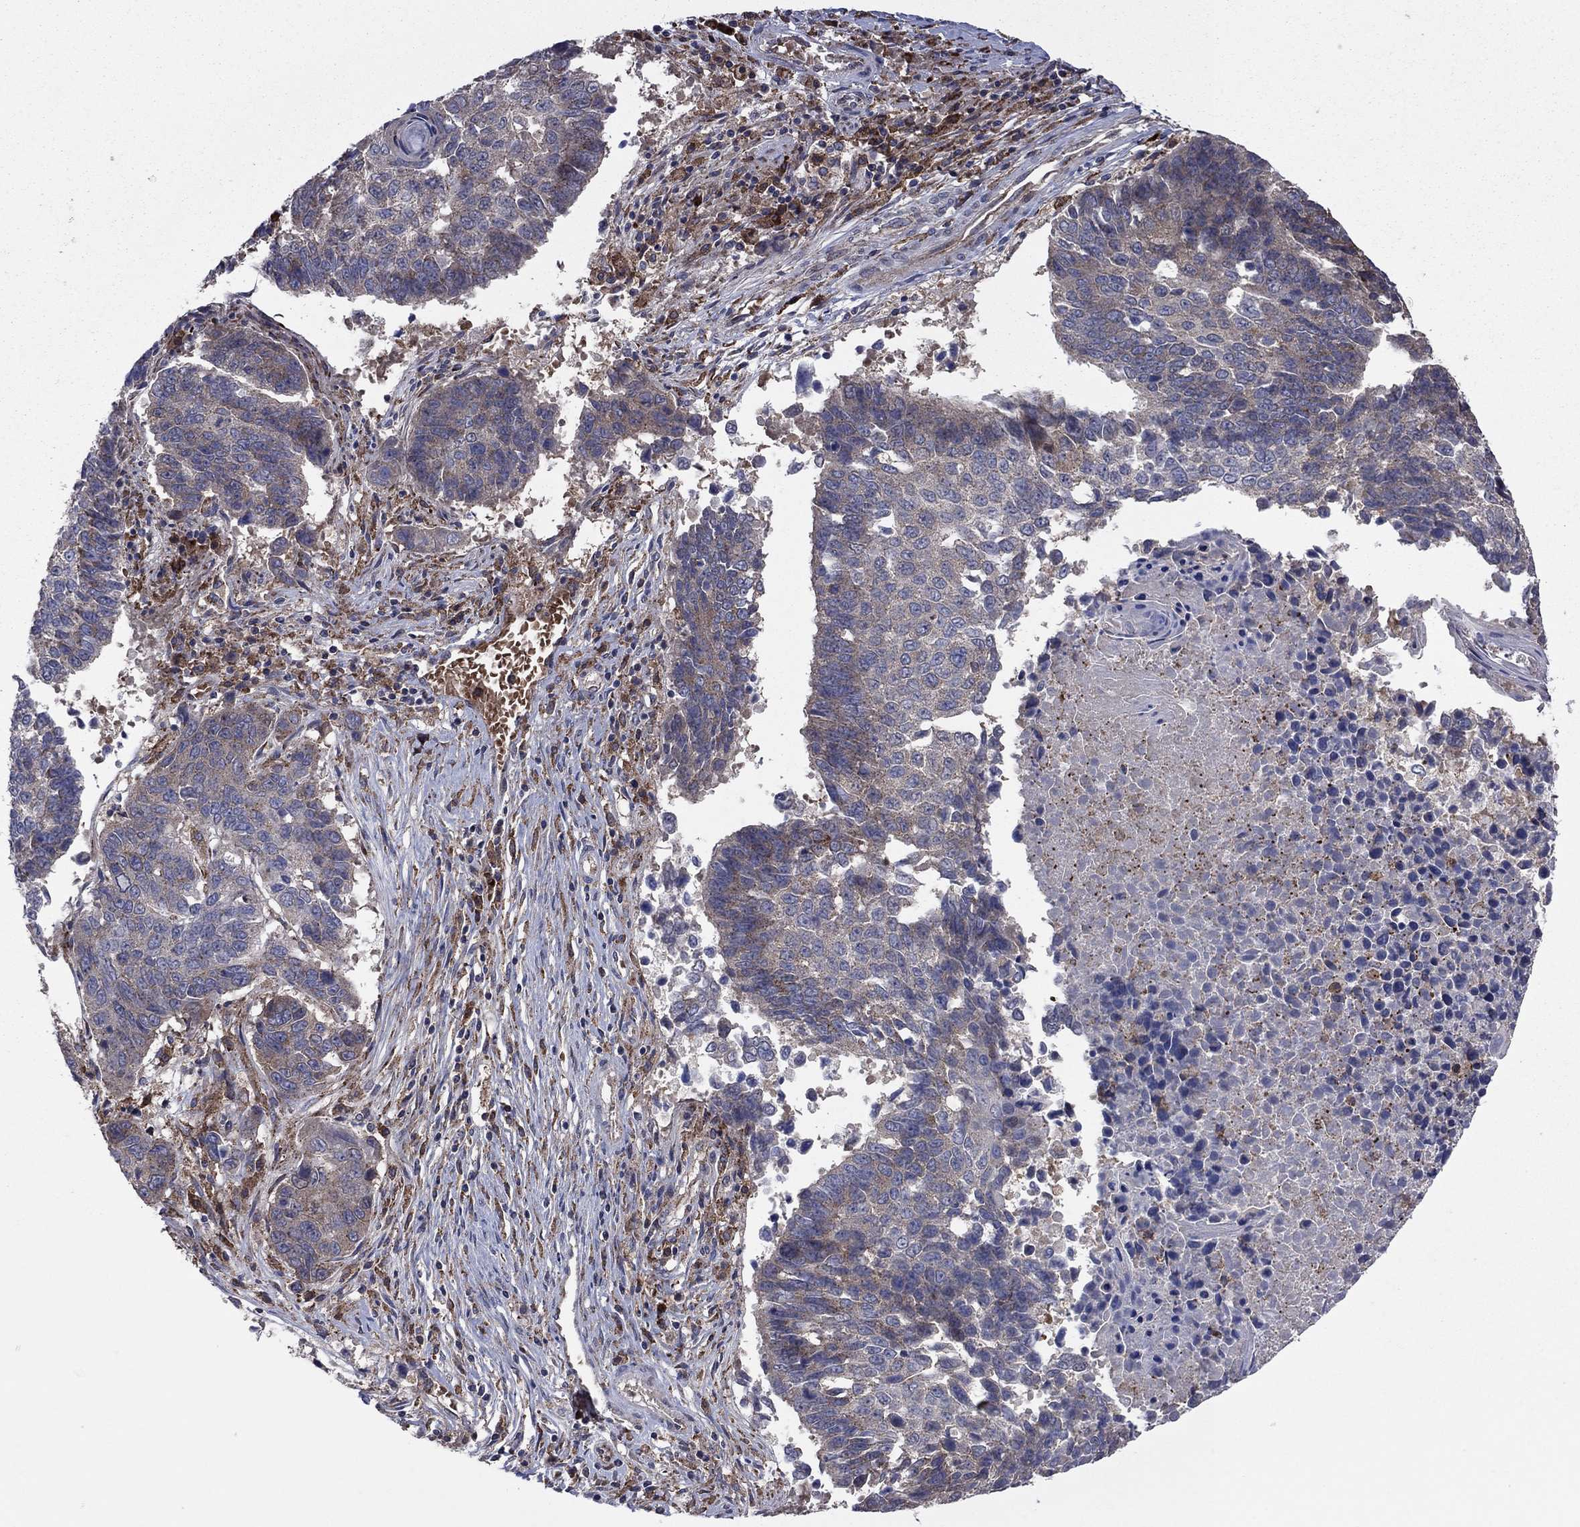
{"staining": {"intensity": "moderate", "quantity": "<25%", "location": "cytoplasmic/membranous"}, "tissue": "lung cancer", "cell_type": "Tumor cells", "image_type": "cancer", "snomed": [{"axis": "morphology", "description": "Squamous cell carcinoma, NOS"}, {"axis": "topography", "description": "Lung"}], "caption": "Immunohistochemical staining of squamous cell carcinoma (lung) exhibits moderate cytoplasmic/membranous protein positivity in approximately <25% of tumor cells.", "gene": "MEA1", "patient": {"sex": "male", "age": 73}}